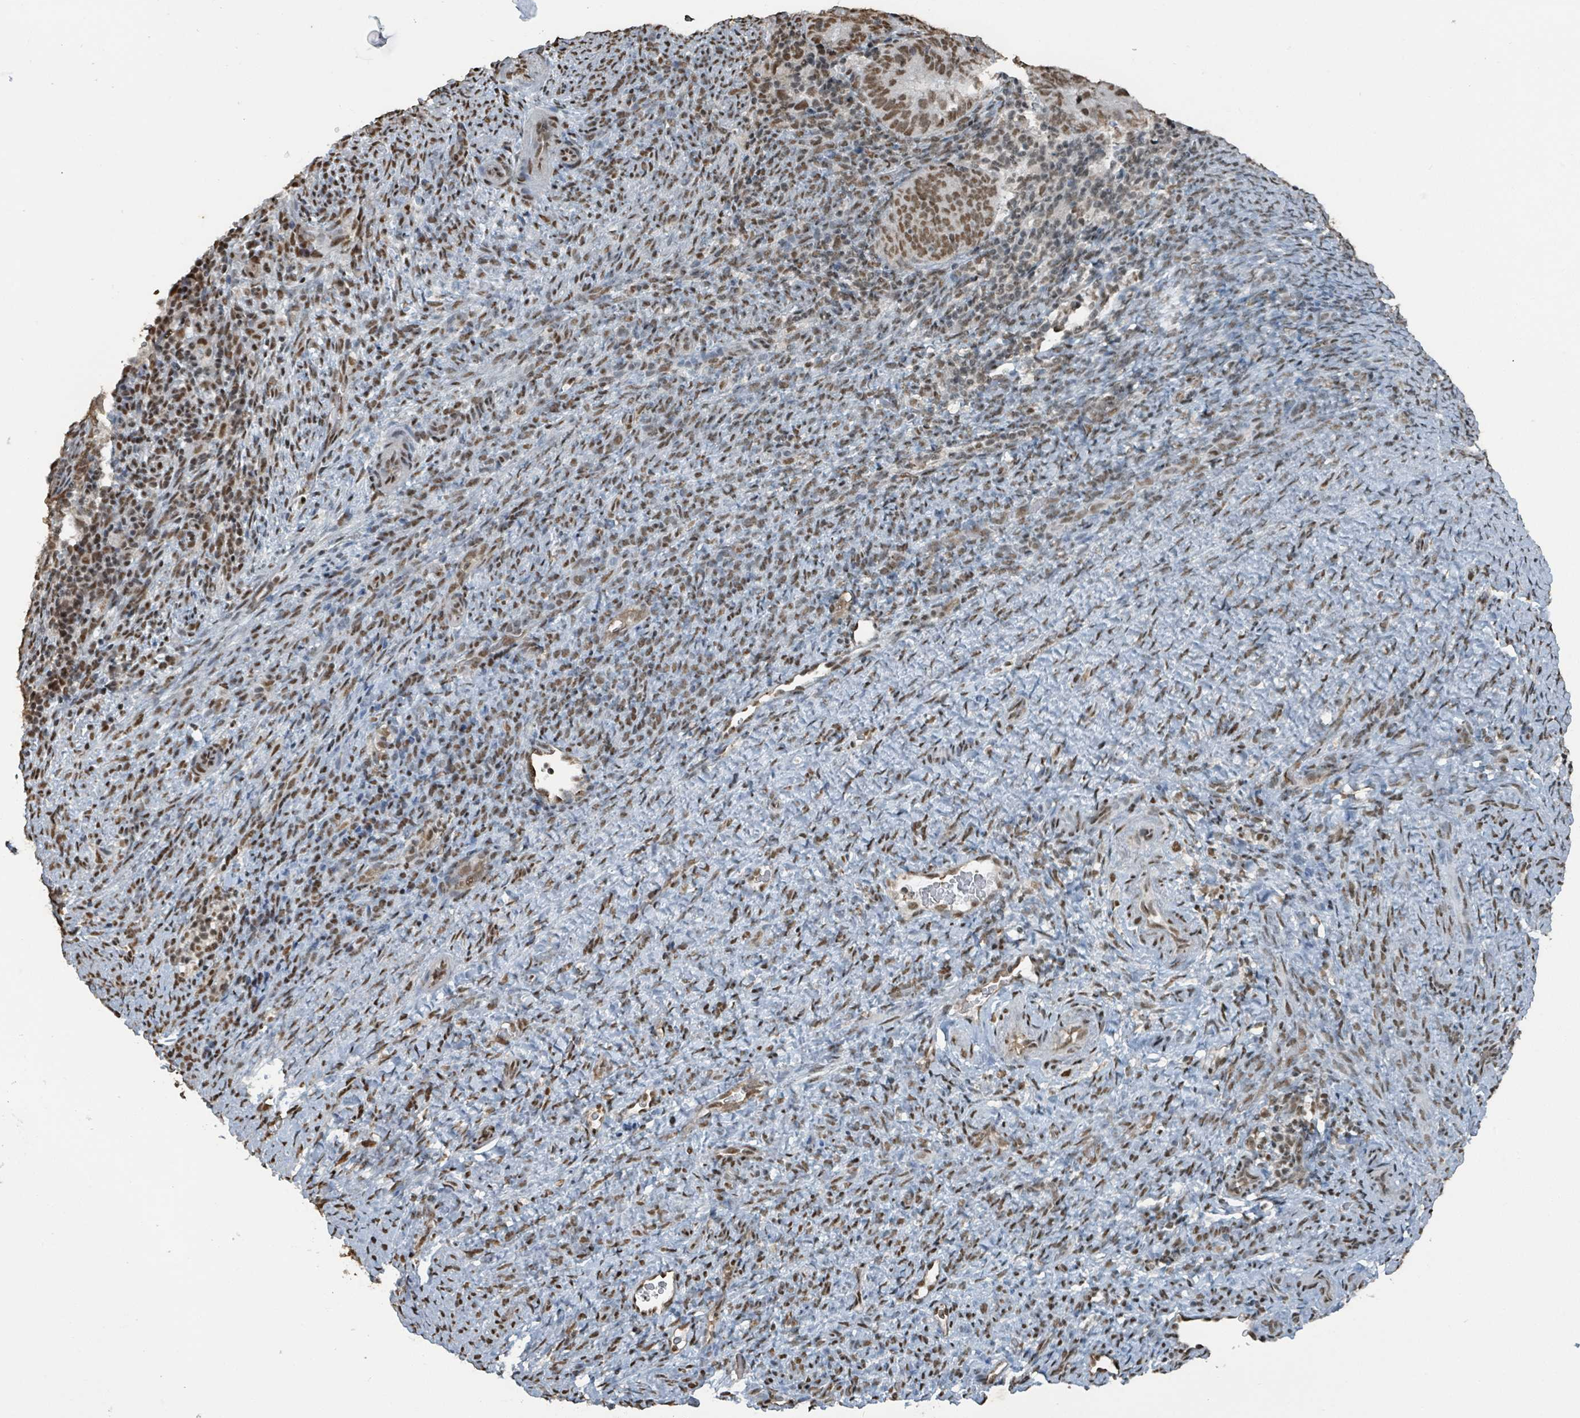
{"staining": {"intensity": "moderate", "quantity": ">75%", "location": "nuclear"}, "tissue": "endometrial cancer", "cell_type": "Tumor cells", "image_type": "cancer", "snomed": [{"axis": "morphology", "description": "Adenocarcinoma, NOS"}, {"axis": "topography", "description": "Endometrium"}], "caption": "A brown stain labels moderate nuclear expression of a protein in endometrial cancer (adenocarcinoma) tumor cells. (IHC, brightfield microscopy, high magnification).", "gene": "PHIP", "patient": {"sex": "female", "age": 70}}